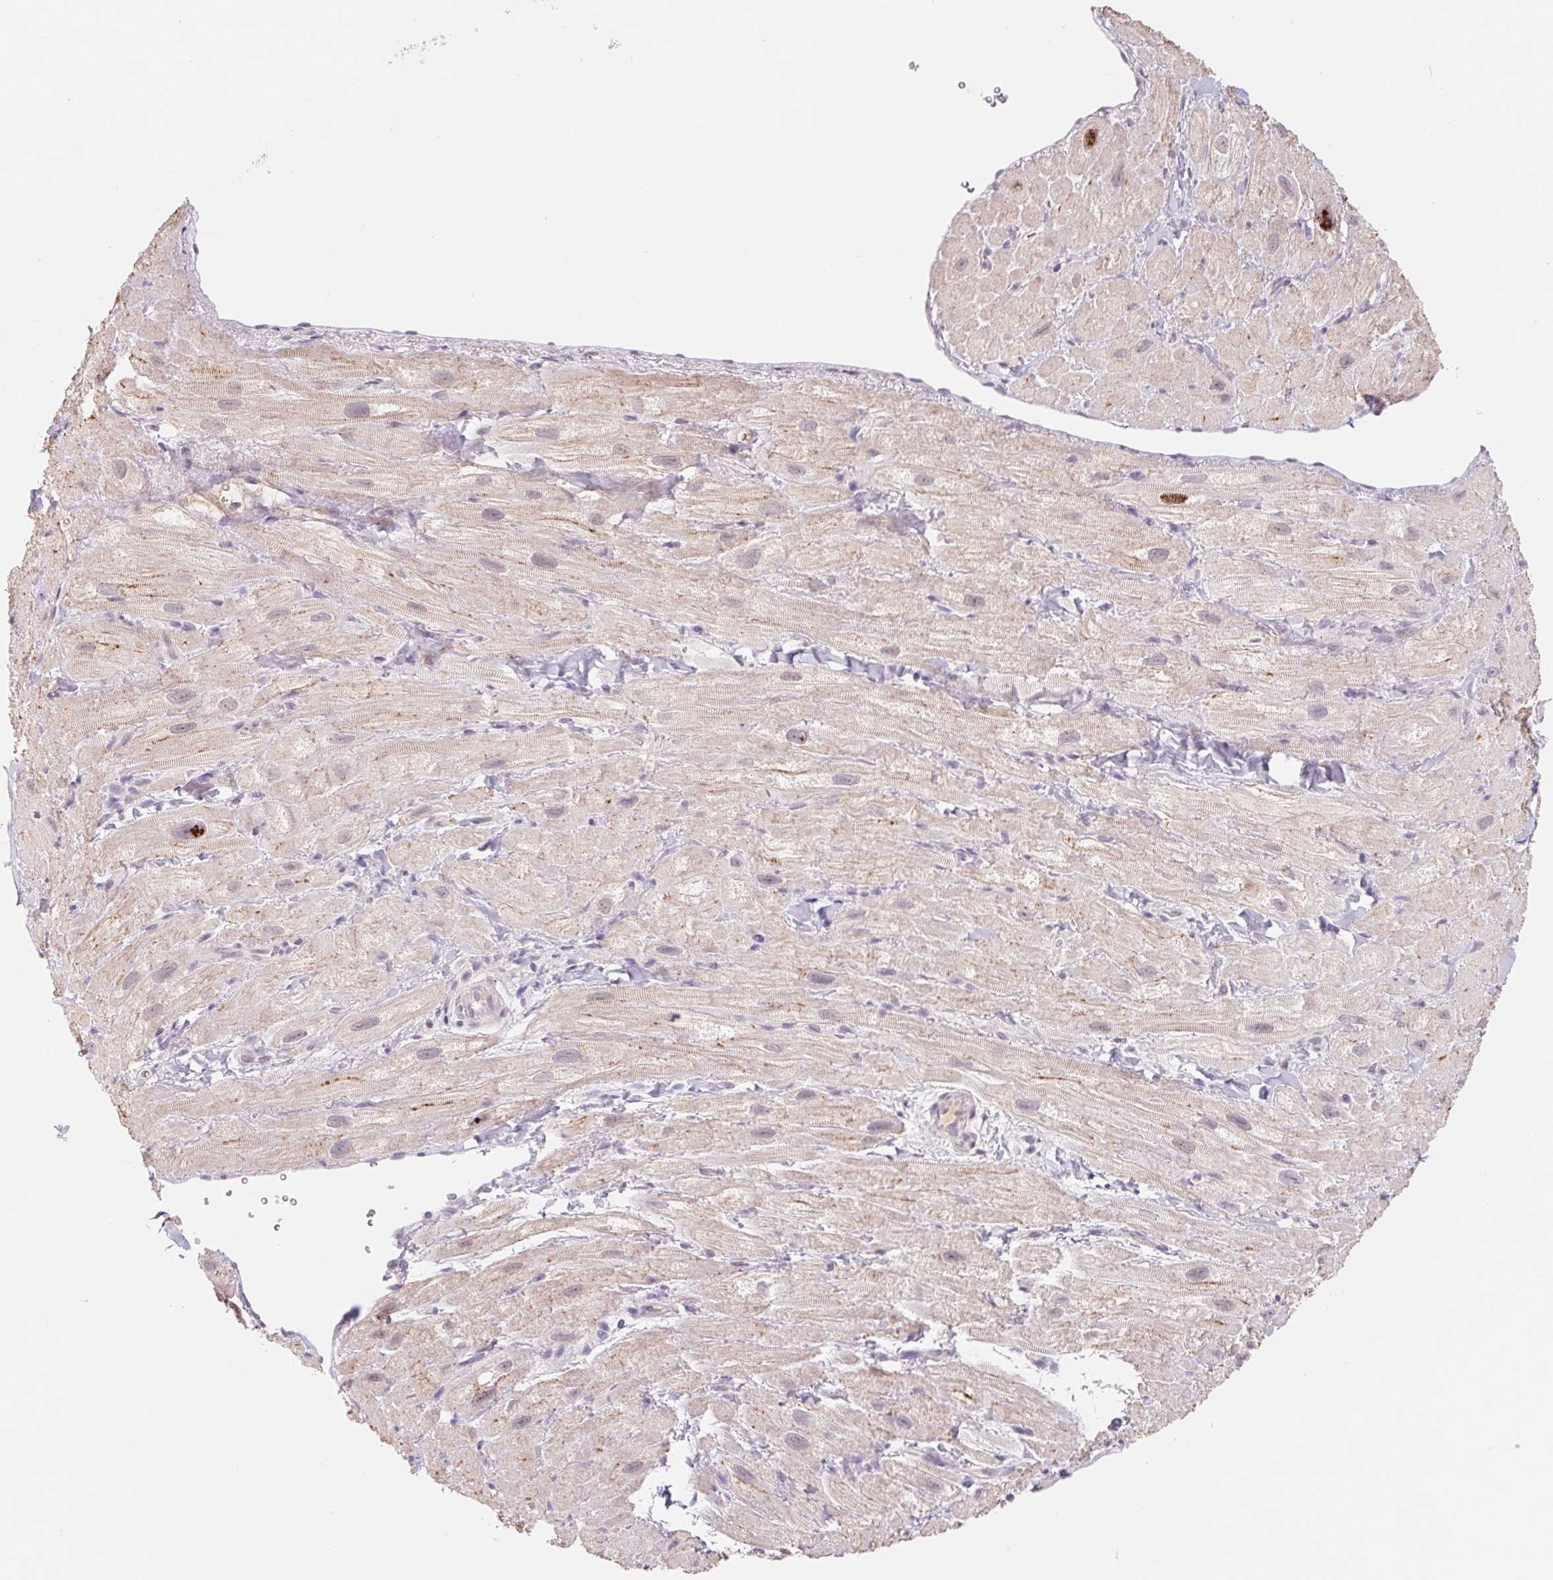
{"staining": {"intensity": "weak", "quantity": "25%-75%", "location": "cytoplasmic/membranous"}, "tissue": "heart muscle", "cell_type": "Cardiomyocytes", "image_type": "normal", "snomed": [{"axis": "morphology", "description": "Normal tissue, NOS"}, {"axis": "topography", "description": "Heart"}], "caption": "Cardiomyocytes display low levels of weak cytoplasmic/membranous positivity in about 25%-75% of cells in benign heart muscle.", "gene": "PNMA8B", "patient": {"sex": "female", "age": 62}}